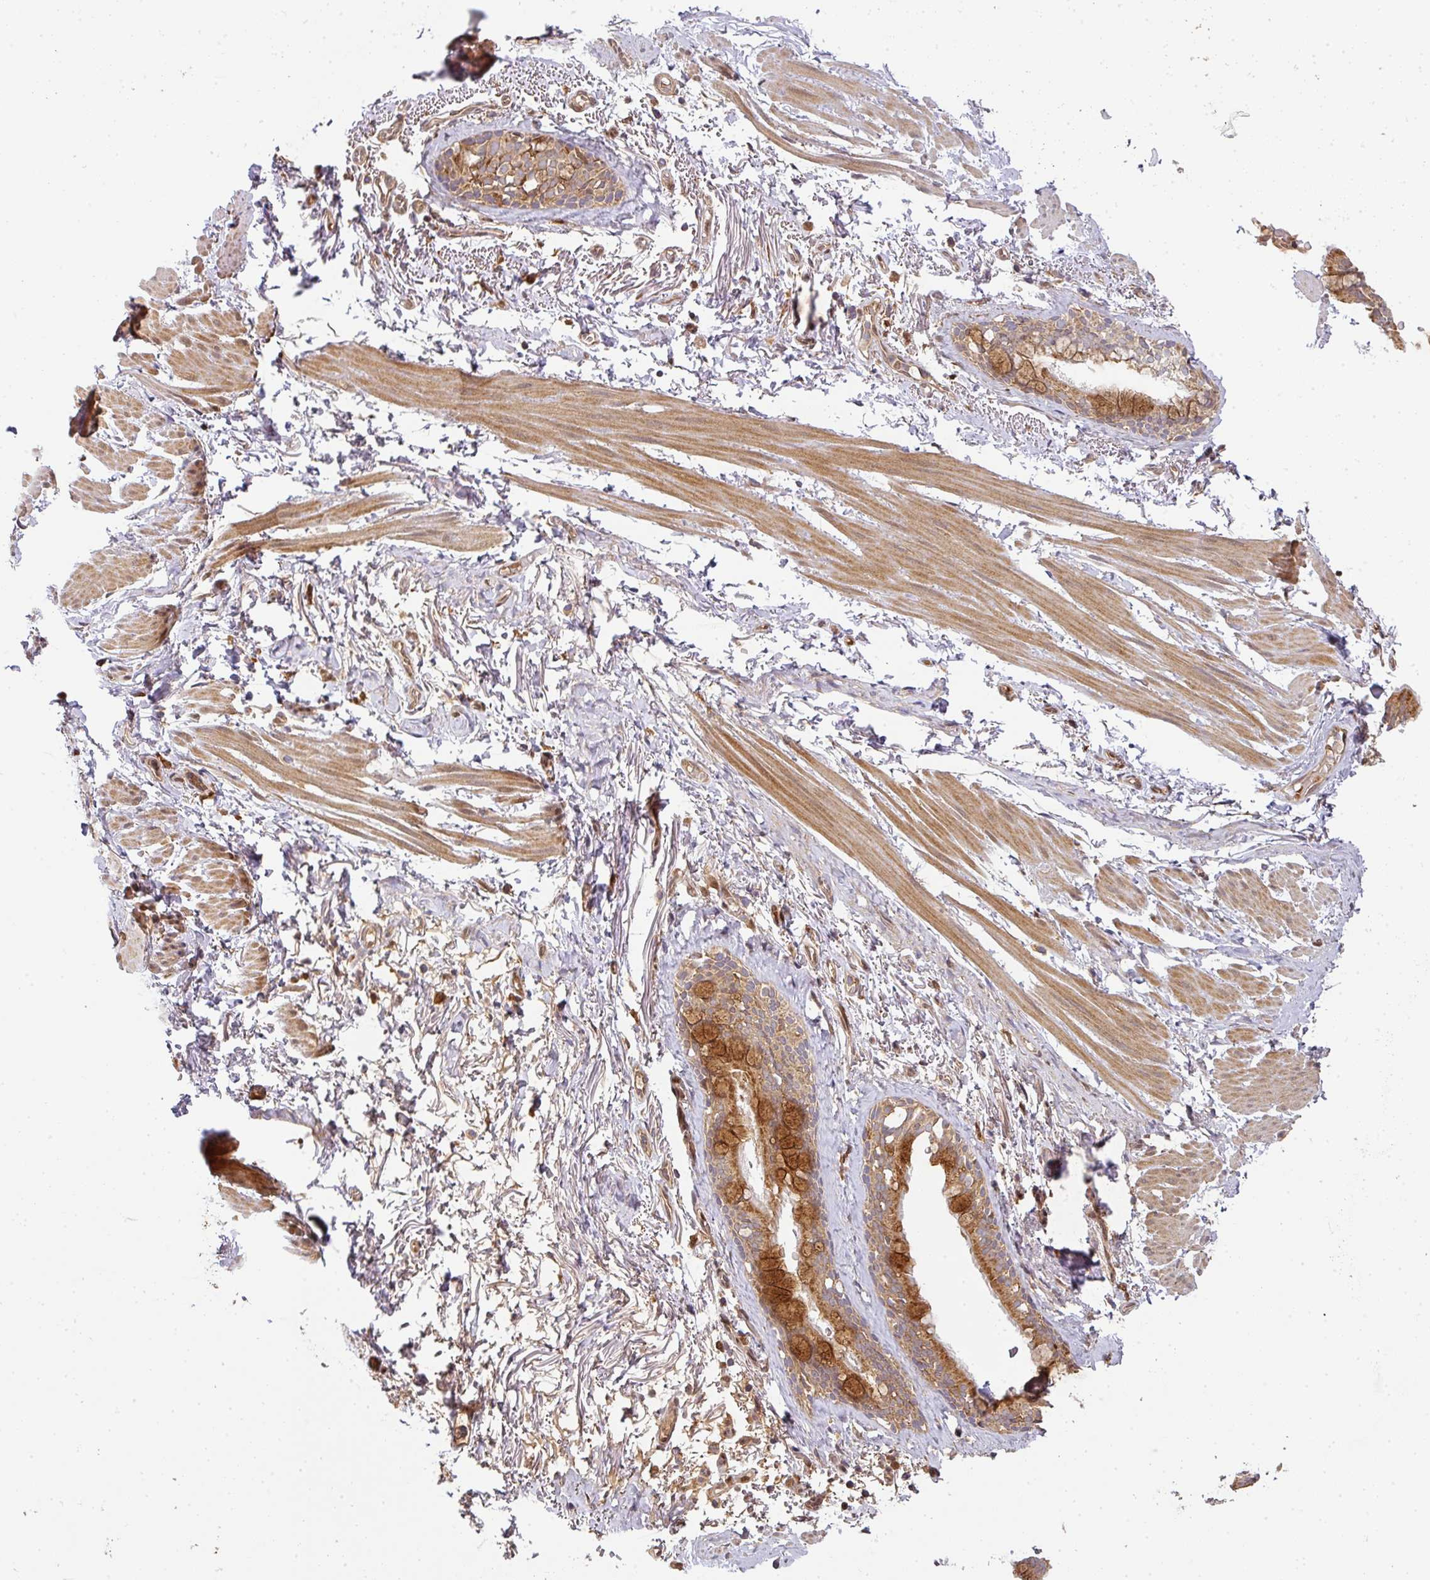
{"staining": {"intensity": "strong", "quantity": ">75%", "location": "cytoplasmic/membranous"}, "tissue": "bronchus", "cell_type": "Respiratory epithelial cells", "image_type": "normal", "snomed": [{"axis": "morphology", "description": "Normal tissue, NOS"}, {"axis": "topography", "description": "Bronchus"}], "caption": "Respiratory epithelial cells display high levels of strong cytoplasmic/membranous staining in about >75% of cells in benign bronchus. (brown staining indicates protein expression, while blue staining denotes nuclei).", "gene": "MALSU1", "patient": {"sex": "male", "age": 67}}